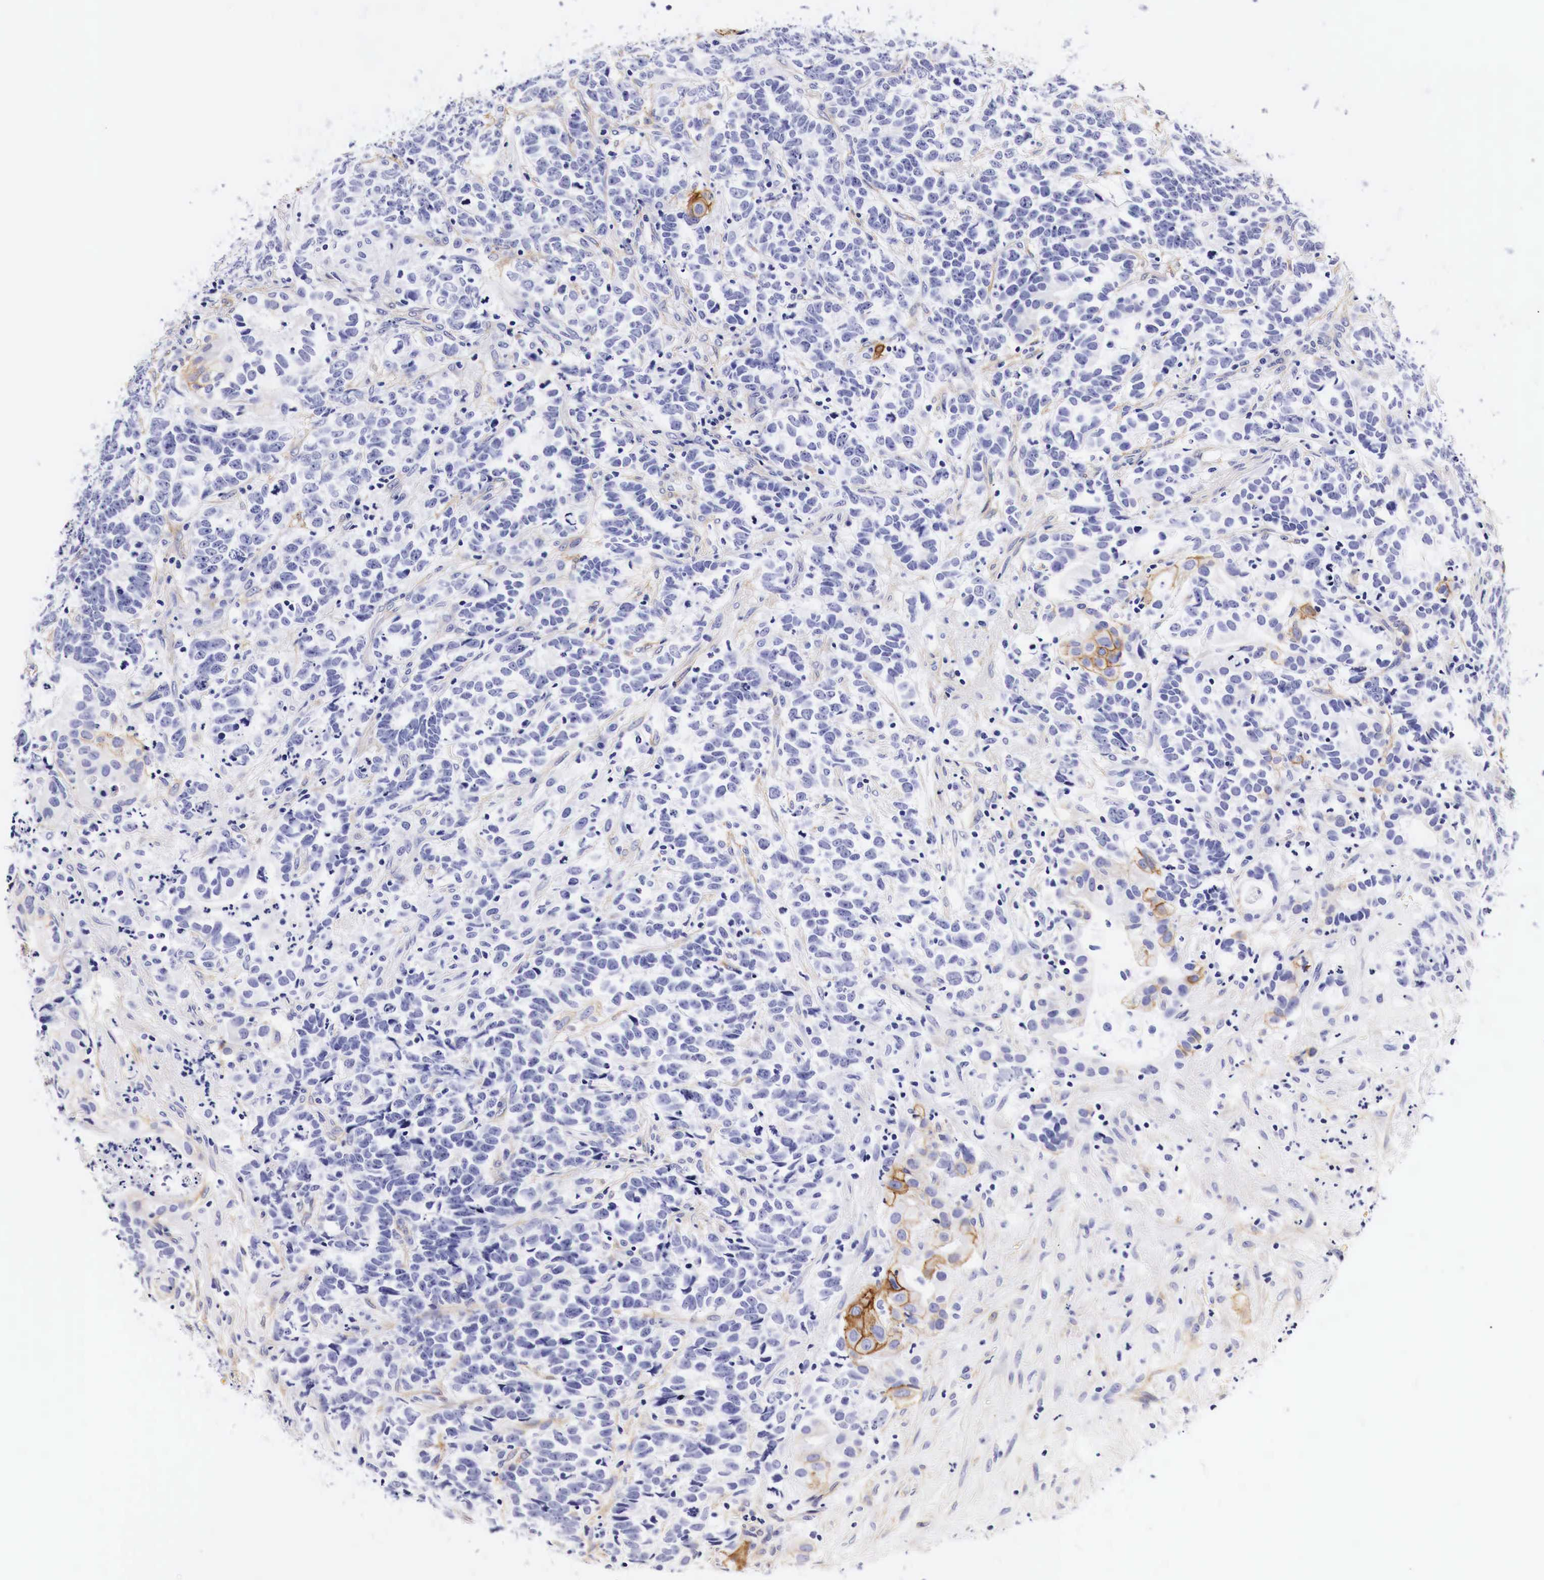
{"staining": {"intensity": "negative", "quantity": "none", "location": "none"}, "tissue": "testis cancer", "cell_type": "Tumor cells", "image_type": "cancer", "snomed": [{"axis": "morphology", "description": "Carcinoma, Embryonal, NOS"}, {"axis": "topography", "description": "Testis"}], "caption": "High magnification brightfield microscopy of embryonal carcinoma (testis) stained with DAB (3,3'-diaminobenzidine) (brown) and counterstained with hematoxylin (blue): tumor cells show no significant staining.", "gene": "EGFR", "patient": {"sex": "male", "age": 26}}